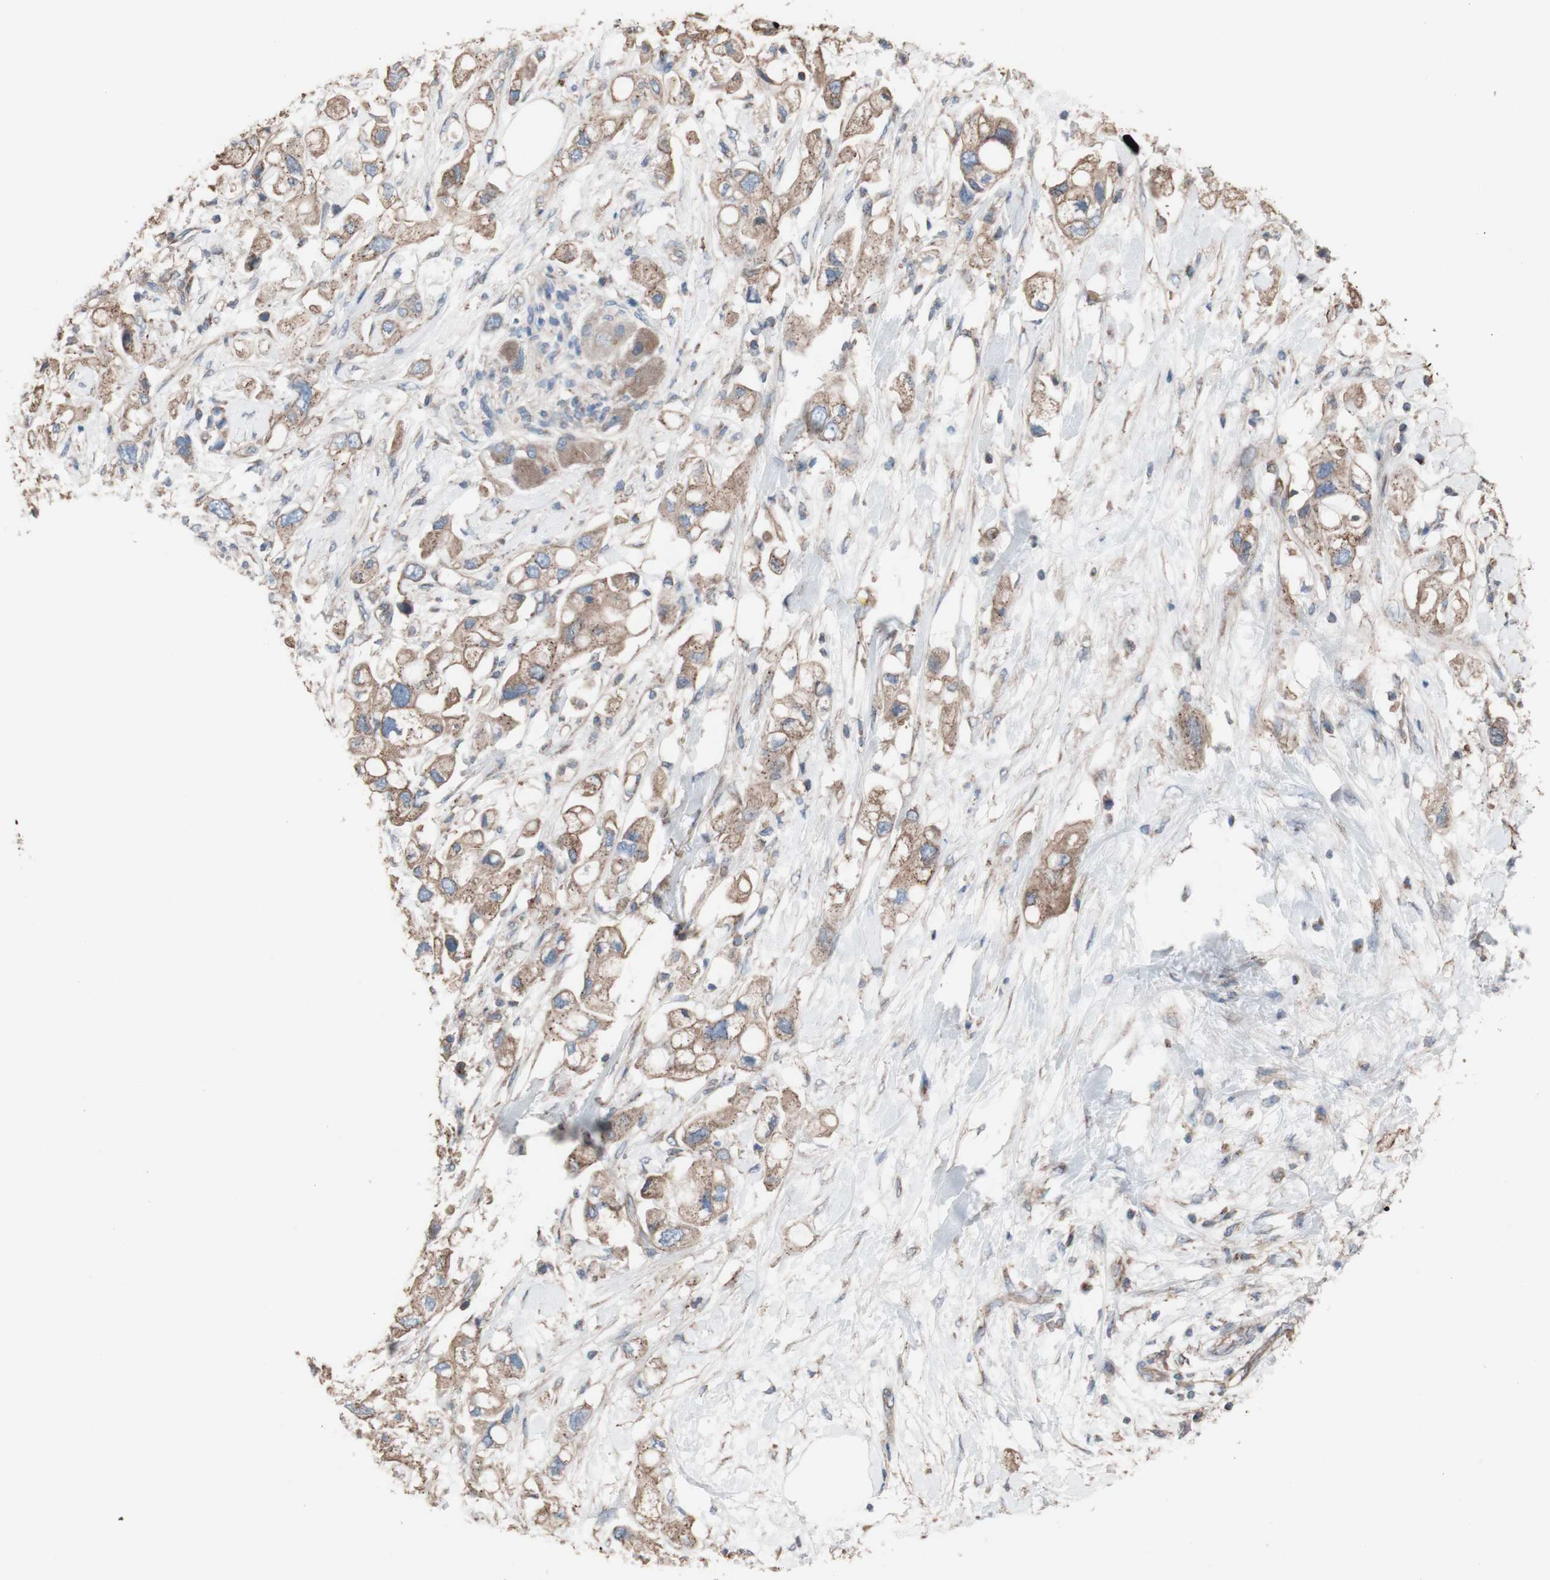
{"staining": {"intensity": "weak", "quantity": ">75%", "location": "cytoplasmic/membranous"}, "tissue": "pancreatic cancer", "cell_type": "Tumor cells", "image_type": "cancer", "snomed": [{"axis": "morphology", "description": "Adenocarcinoma, NOS"}, {"axis": "topography", "description": "Pancreas"}], "caption": "Tumor cells show low levels of weak cytoplasmic/membranous staining in about >75% of cells in human pancreatic cancer (adenocarcinoma).", "gene": "COPB1", "patient": {"sex": "female", "age": 56}}